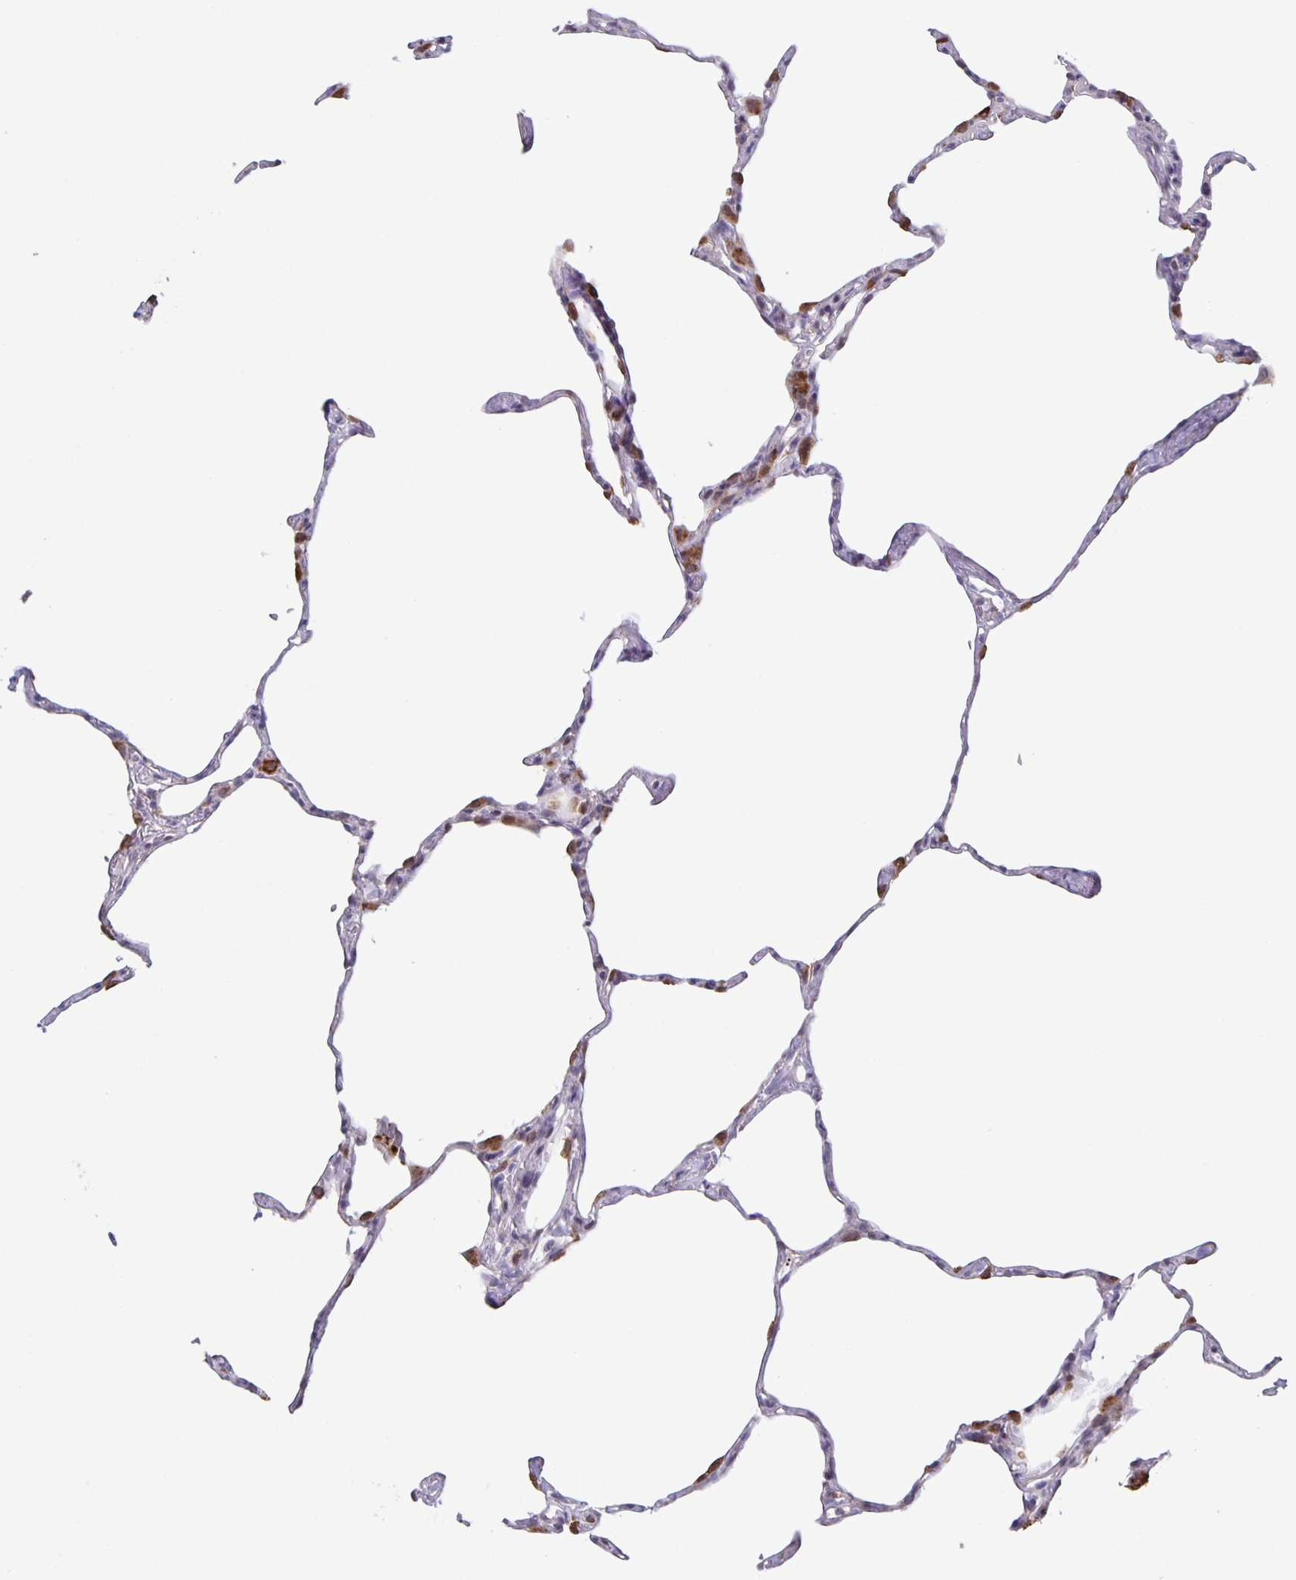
{"staining": {"intensity": "moderate", "quantity": "<25%", "location": "cytoplasmic/membranous"}, "tissue": "lung", "cell_type": "Alveolar cells", "image_type": "normal", "snomed": [{"axis": "morphology", "description": "Normal tissue, NOS"}, {"axis": "topography", "description": "Lung"}], "caption": "Brown immunohistochemical staining in benign lung exhibits moderate cytoplasmic/membranous staining in approximately <25% of alveolar cells. Using DAB (brown) and hematoxylin (blue) stains, captured at high magnification using brightfield microscopy.", "gene": "MAPK12", "patient": {"sex": "male", "age": 65}}